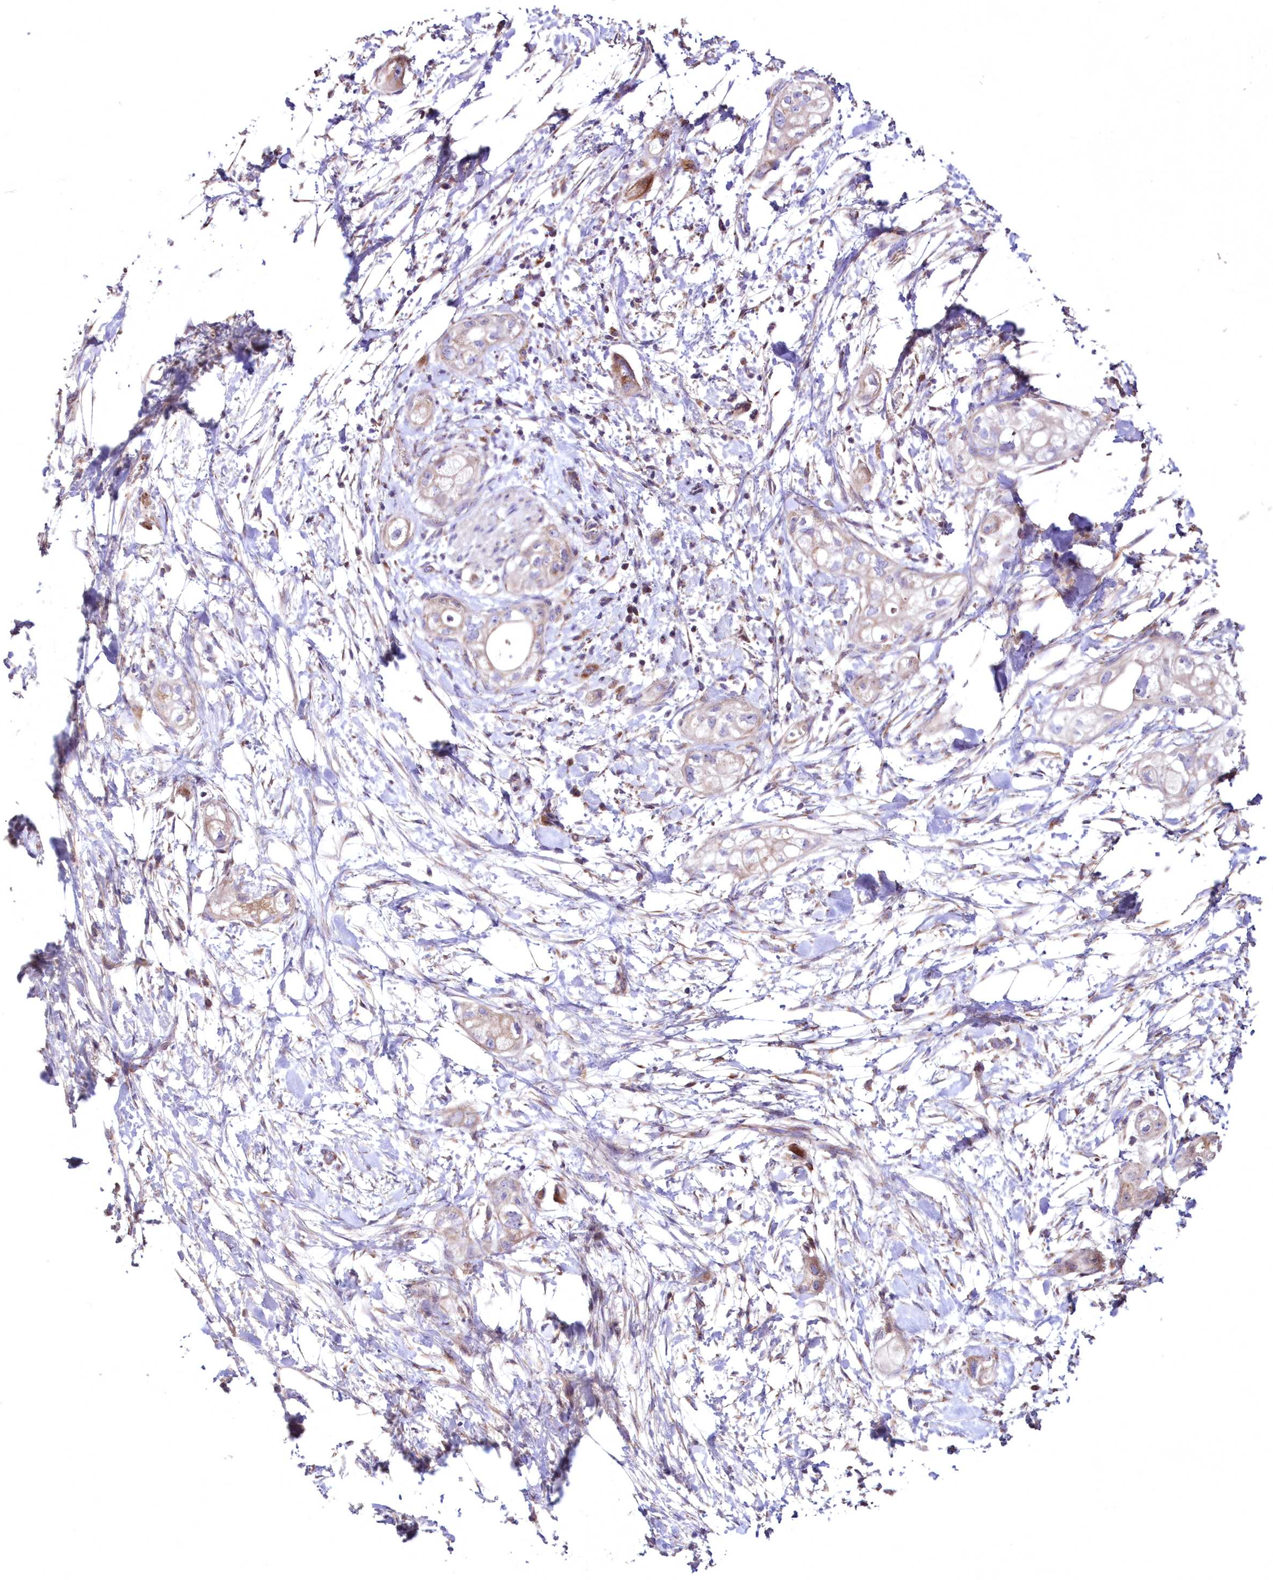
{"staining": {"intensity": "negative", "quantity": "none", "location": "none"}, "tissue": "pancreatic cancer", "cell_type": "Tumor cells", "image_type": "cancer", "snomed": [{"axis": "morphology", "description": "Adenocarcinoma, NOS"}, {"axis": "topography", "description": "Pancreas"}], "caption": "DAB immunohistochemical staining of human adenocarcinoma (pancreatic) shows no significant expression in tumor cells.", "gene": "HADHB", "patient": {"sex": "male", "age": 58}}